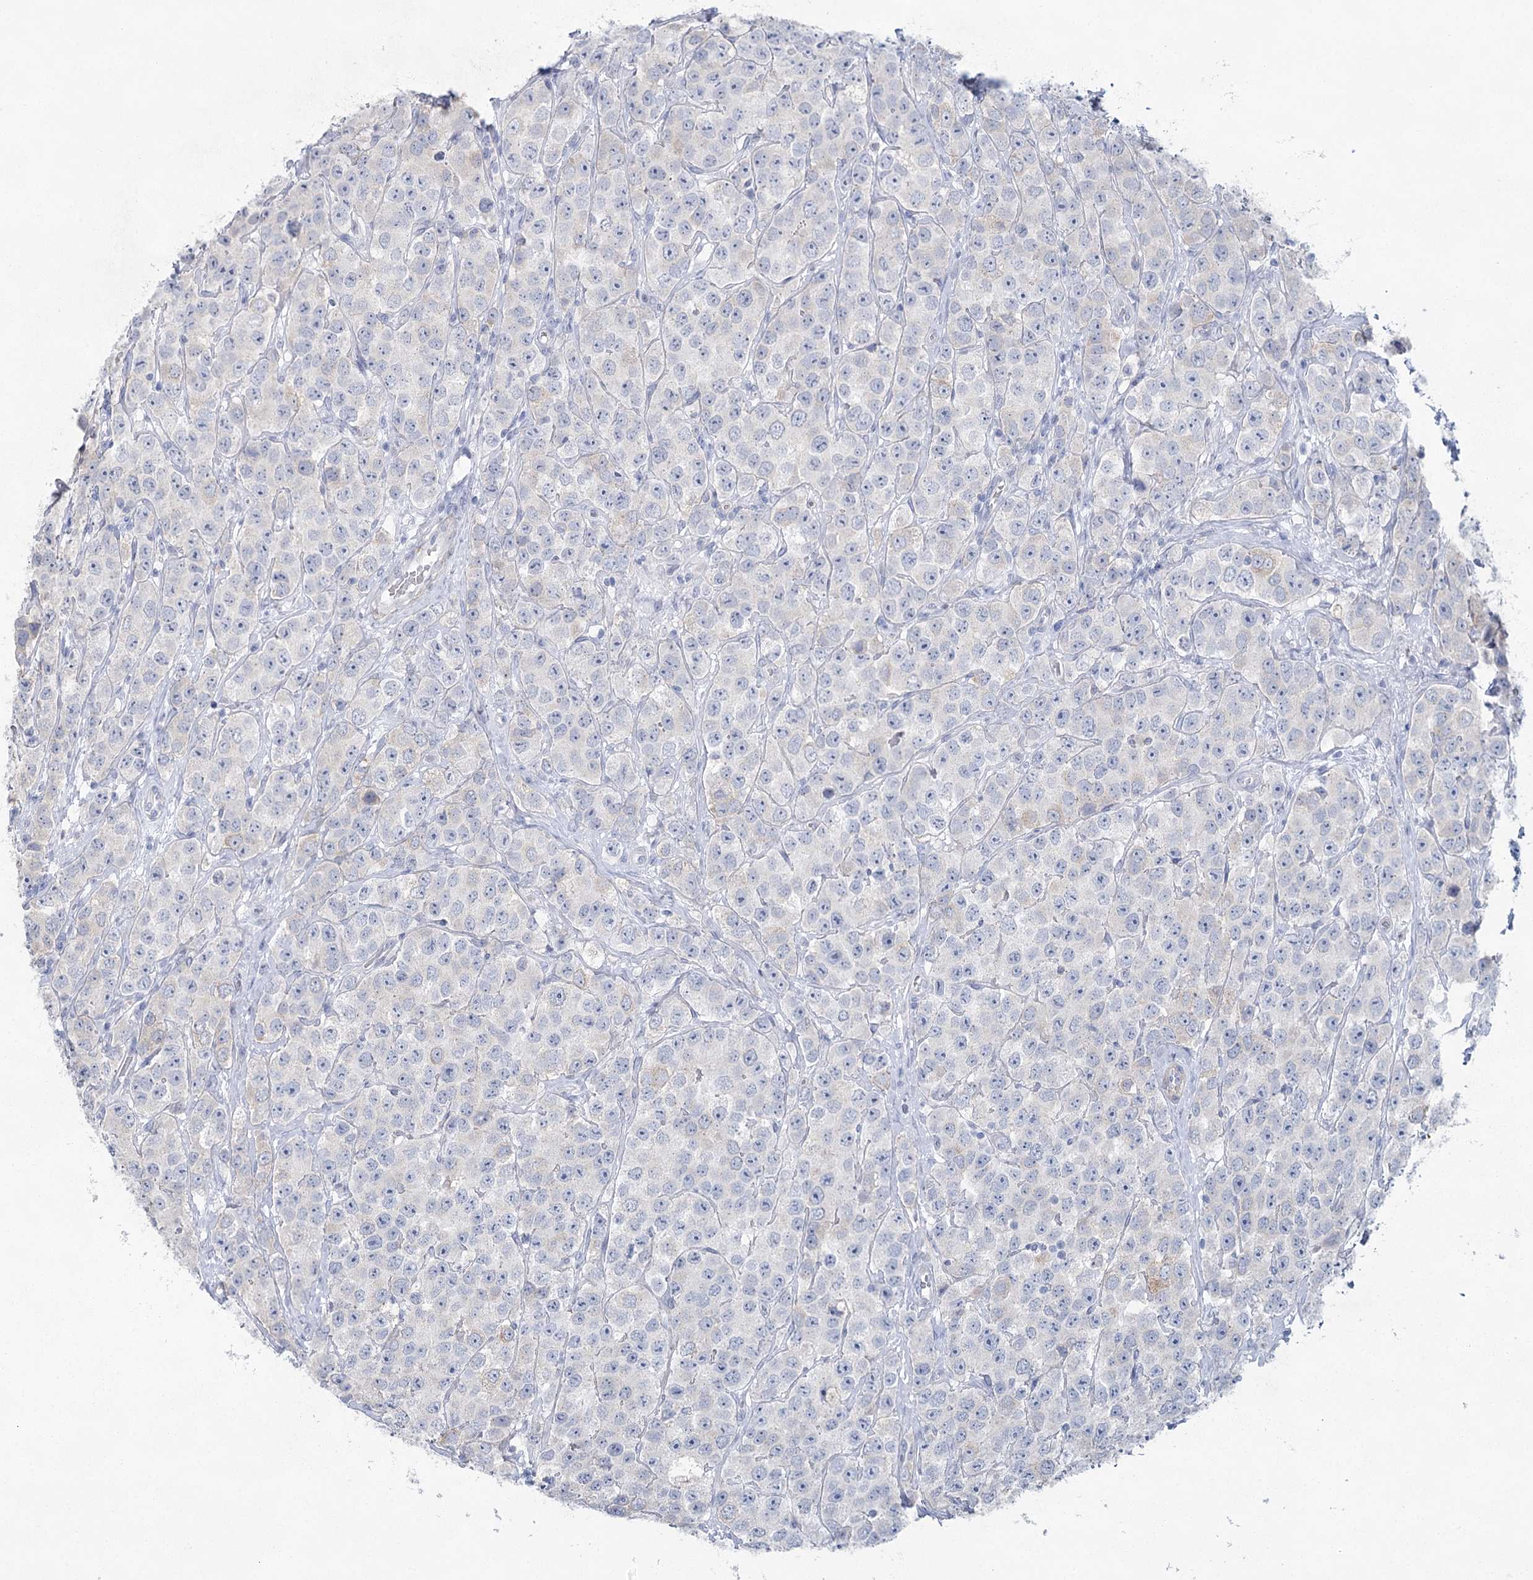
{"staining": {"intensity": "negative", "quantity": "none", "location": "none"}, "tissue": "testis cancer", "cell_type": "Tumor cells", "image_type": "cancer", "snomed": [{"axis": "morphology", "description": "Seminoma, NOS"}, {"axis": "topography", "description": "Testis"}], "caption": "Immunohistochemistry (IHC) micrograph of testis cancer (seminoma) stained for a protein (brown), which demonstrates no expression in tumor cells.", "gene": "CCDC88A", "patient": {"sex": "male", "age": 28}}